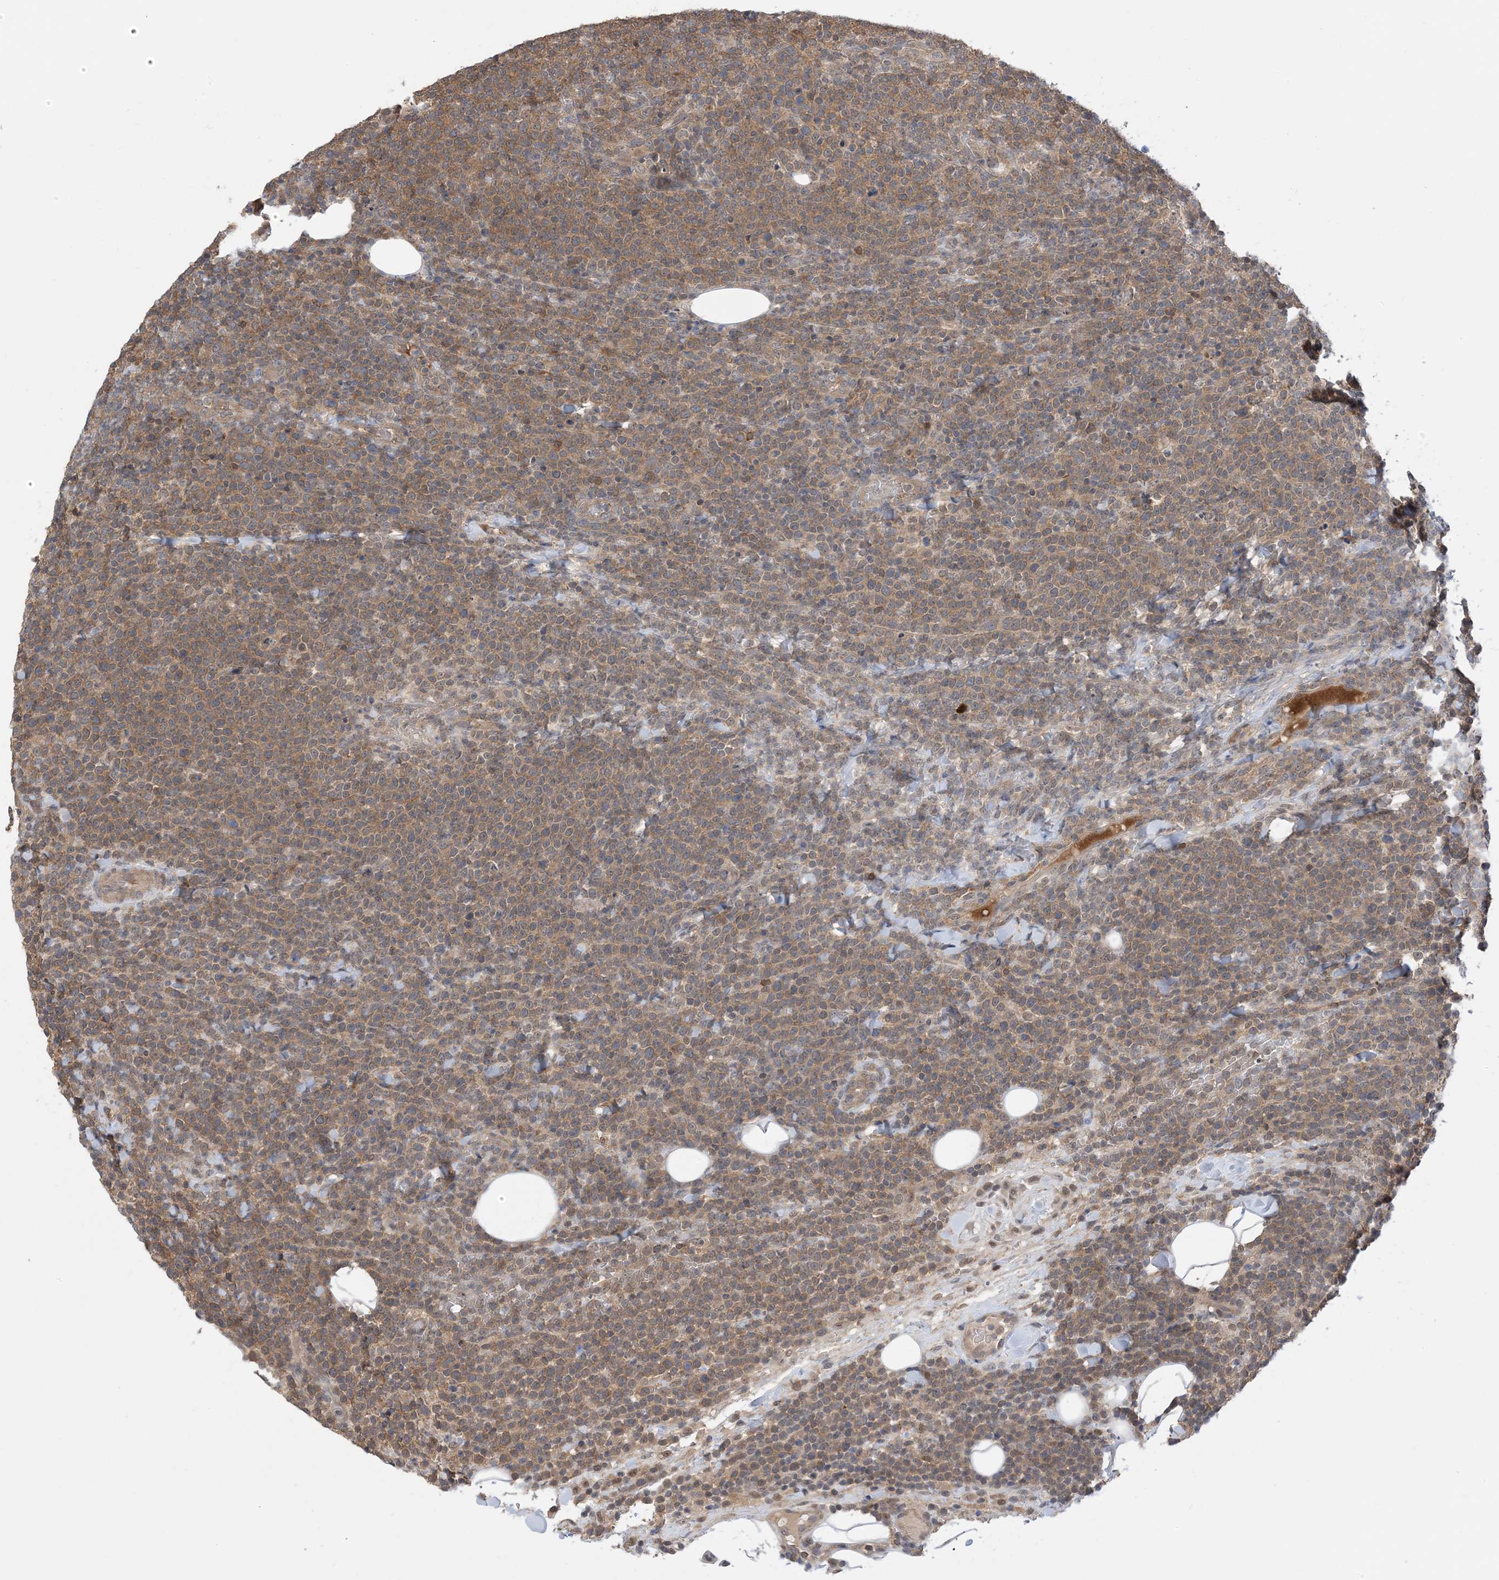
{"staining": {"intensity": "moderate", "quantity": ">75%", "location": "cytoplasmic/membranous"}, "tissue": "lymphoma", "cell_type": "Tumor cells", "image_type": "cancer", "snomed": [{"axis": "morphology", "description": "Malignant lymphoma, non-Hodgkin's type, High grade"}, {"axis": "topography", "description": "Lymph node"}], "caption": "An image of human malignant lymphoma, non-Hodgkin's type (high-grade) stained for a protein demonstrates moderate cytoplasmic/membranous brown staining in tumor cells. The staining was performed using DAB, with brown indicating positive protein expression. Nuclei are stained blue with hematoxylin.", "gene": "WDR26", "patient": {"sex": "male", "age": 61}}